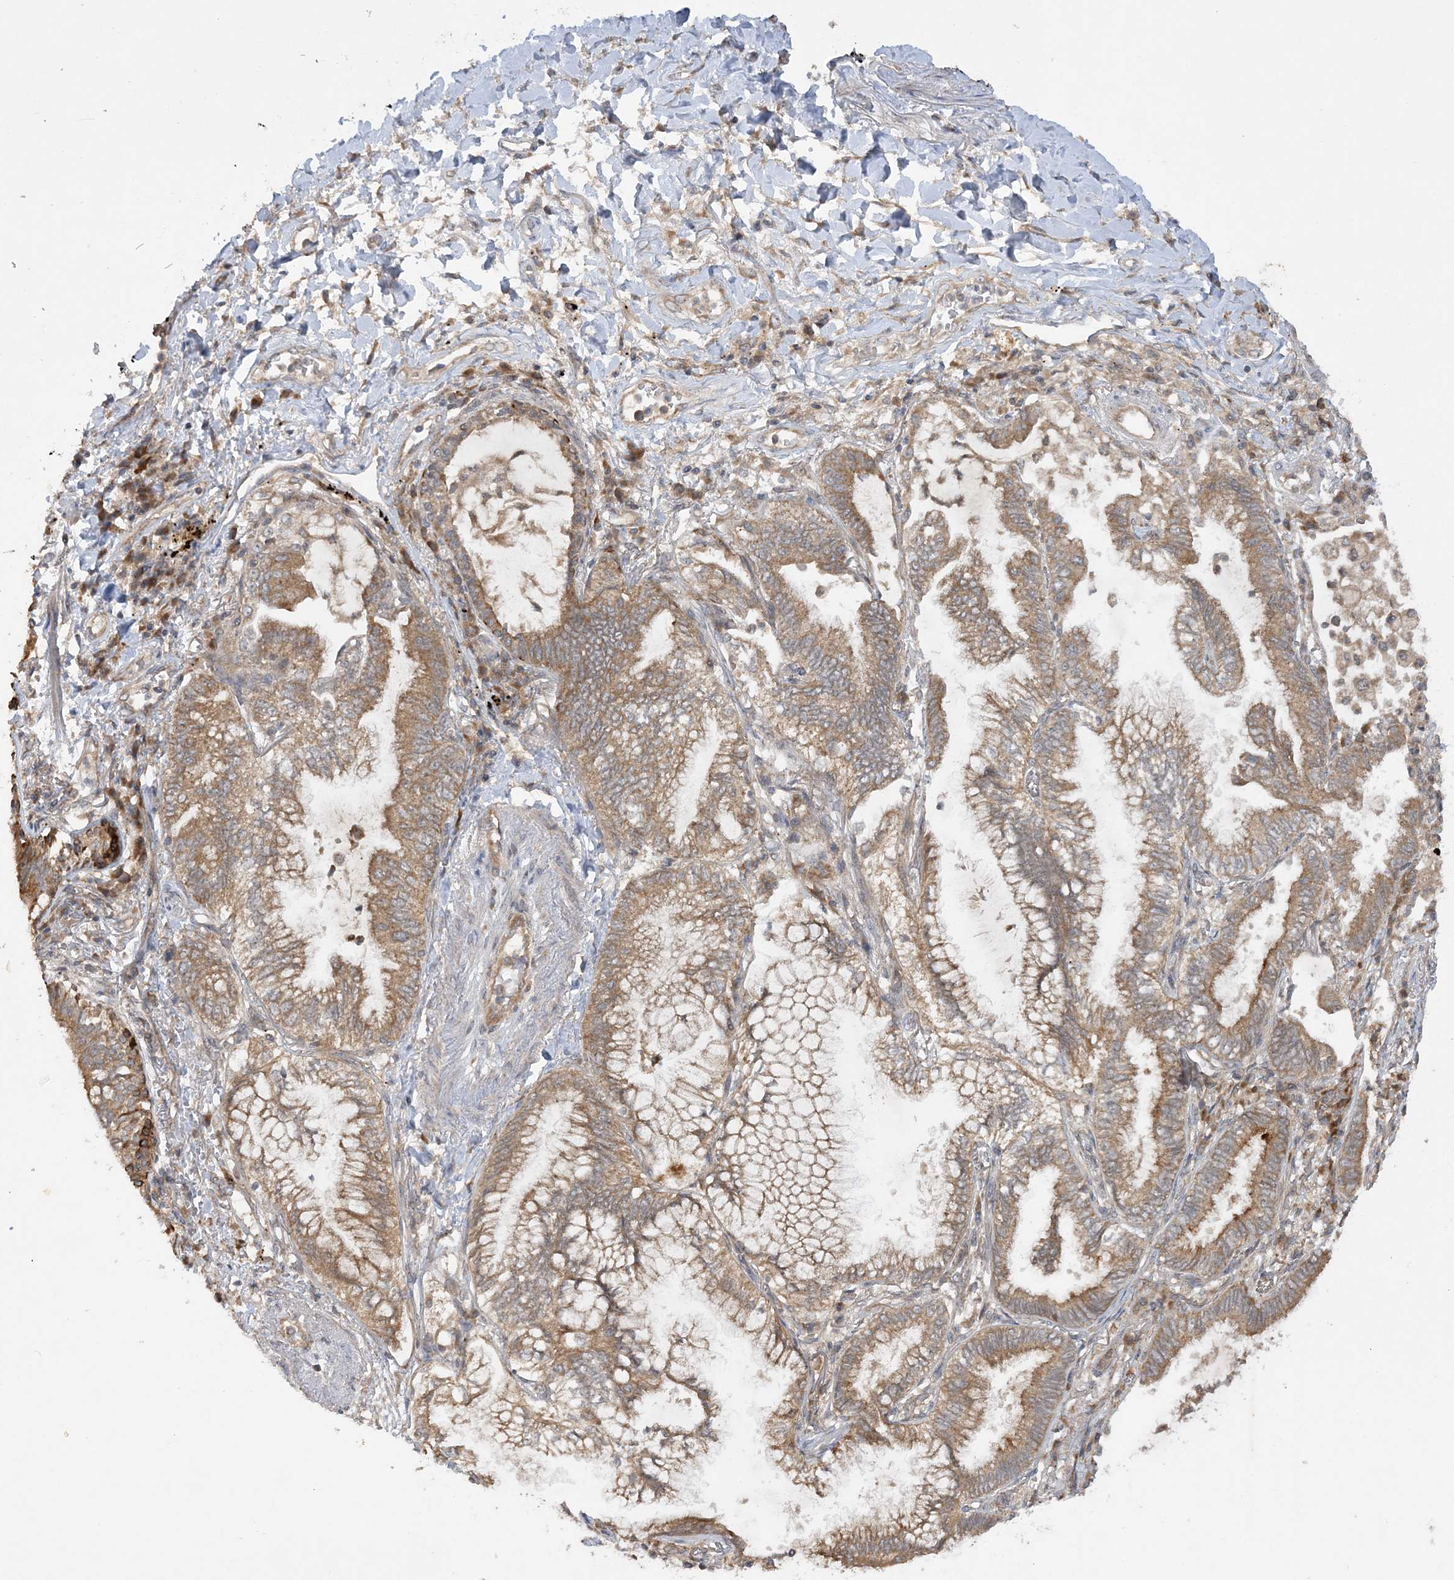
{"staining": {"intensity": "moderate", "quantity": ">75%", "location": "cytoplasmic/membranous"}, "tissue": "lung cancer", "cell_type": "Tumor cells", "image_type": "cancer", "snomed": [{"axis": "morphology", "description": "Adenocarcinoma, NOS"}, {"axis": "topography", "description": "Lung"}], "caption": "A brown stain shows moderate cytoplasmic/membranous positivity of a protein in human lung adenocarcinoma tumor cells. The protein is stained brown, and the nuclei are stained in blue (DAB IHC with brightfield microscopy, high magnification).", "gene": "MMADHC", "patient": {"sex": "female", "age": 70}}